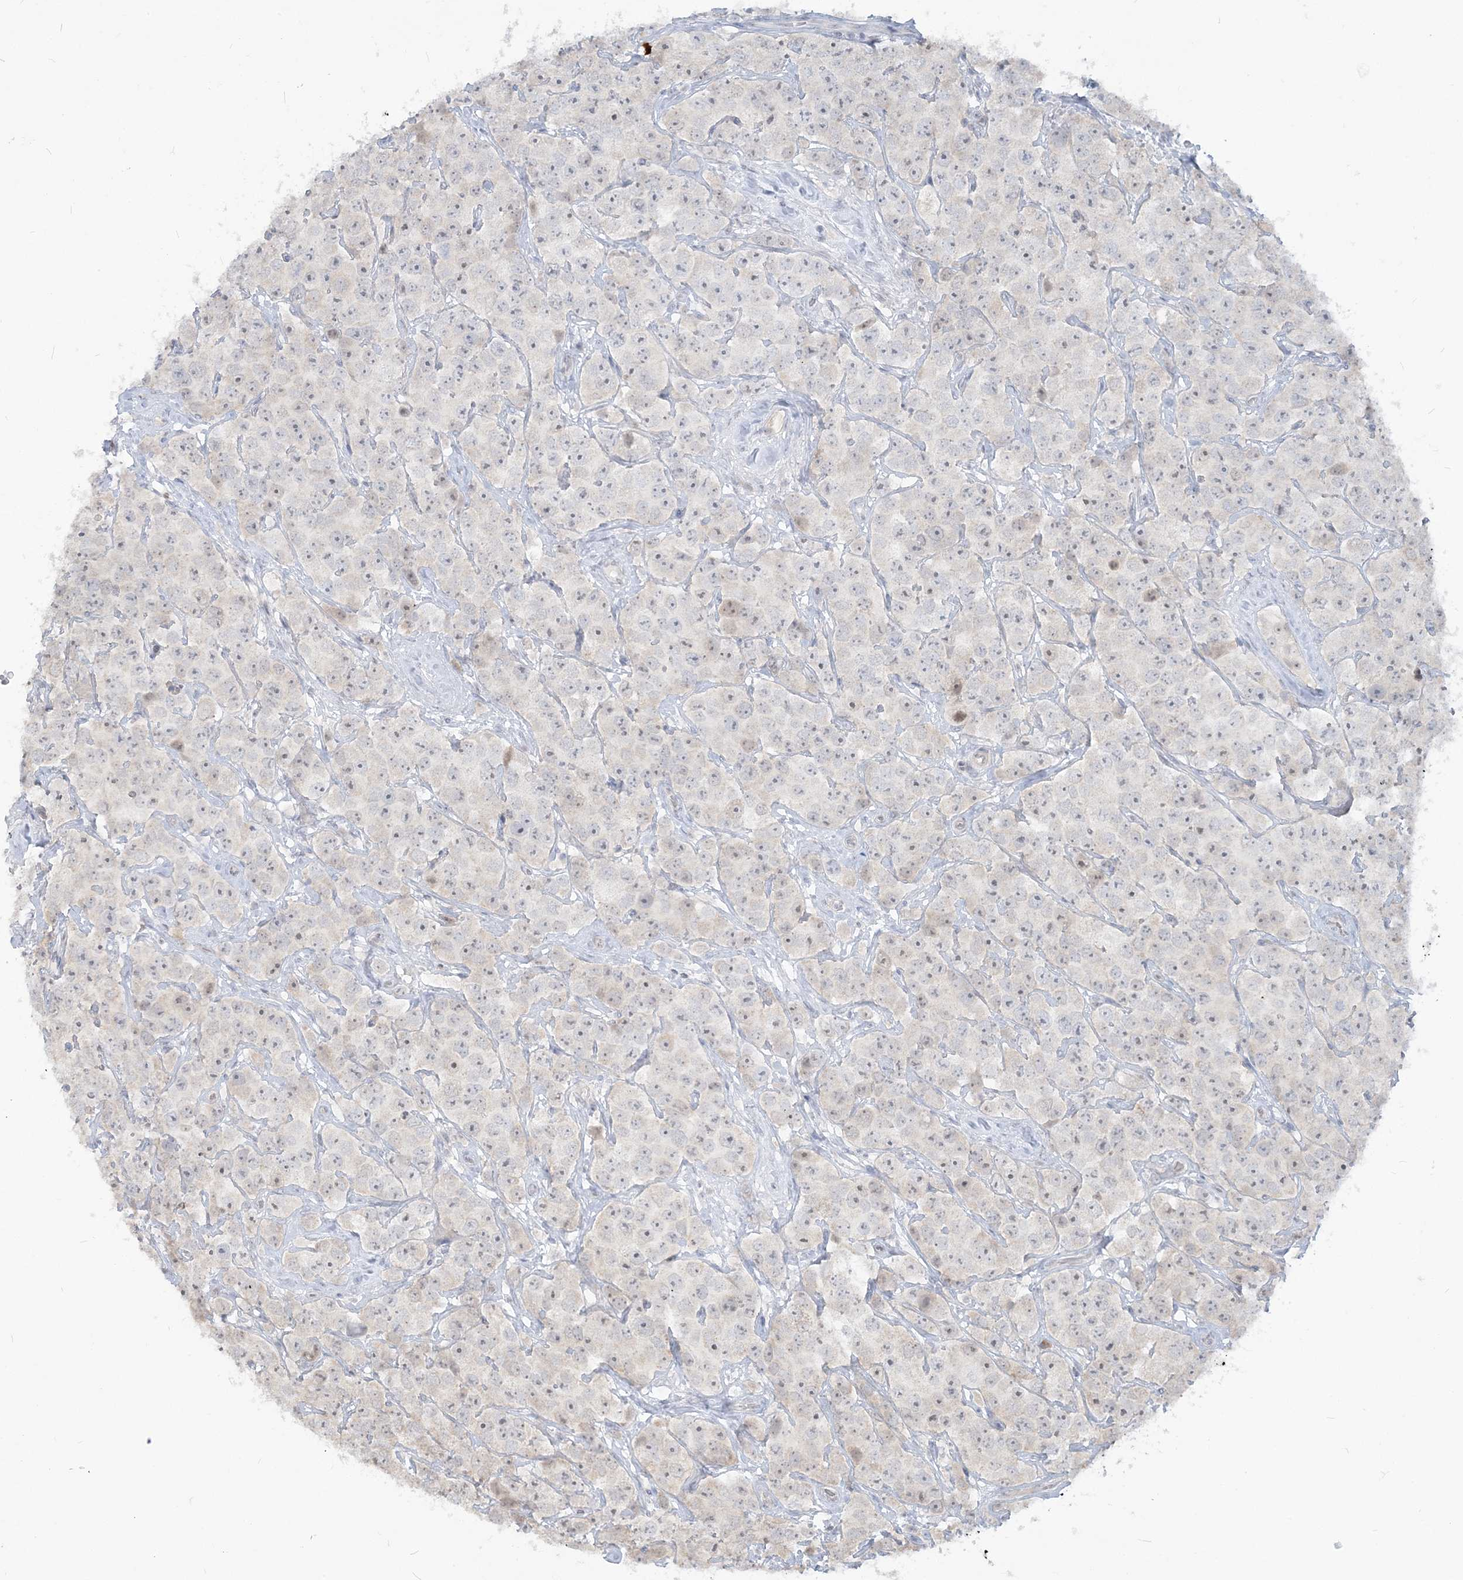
{"staining": {"intensity": "weak", "quantity": "<25%", "location": "nuclear"}, "tissue": "testis cancer", "cell_type": "Tumor cells", "image_type": "cancer", "snomed": [{"axis": "morphology", "description": "Seminoma, NOS"}, {"axis": "topography", "description": "Testis"}], "caption": "Tumor cells are negative for protein expression in human seminoma (testis).", "gene": "SDAD1", "patient": {"sex": "male", "age": 28}}